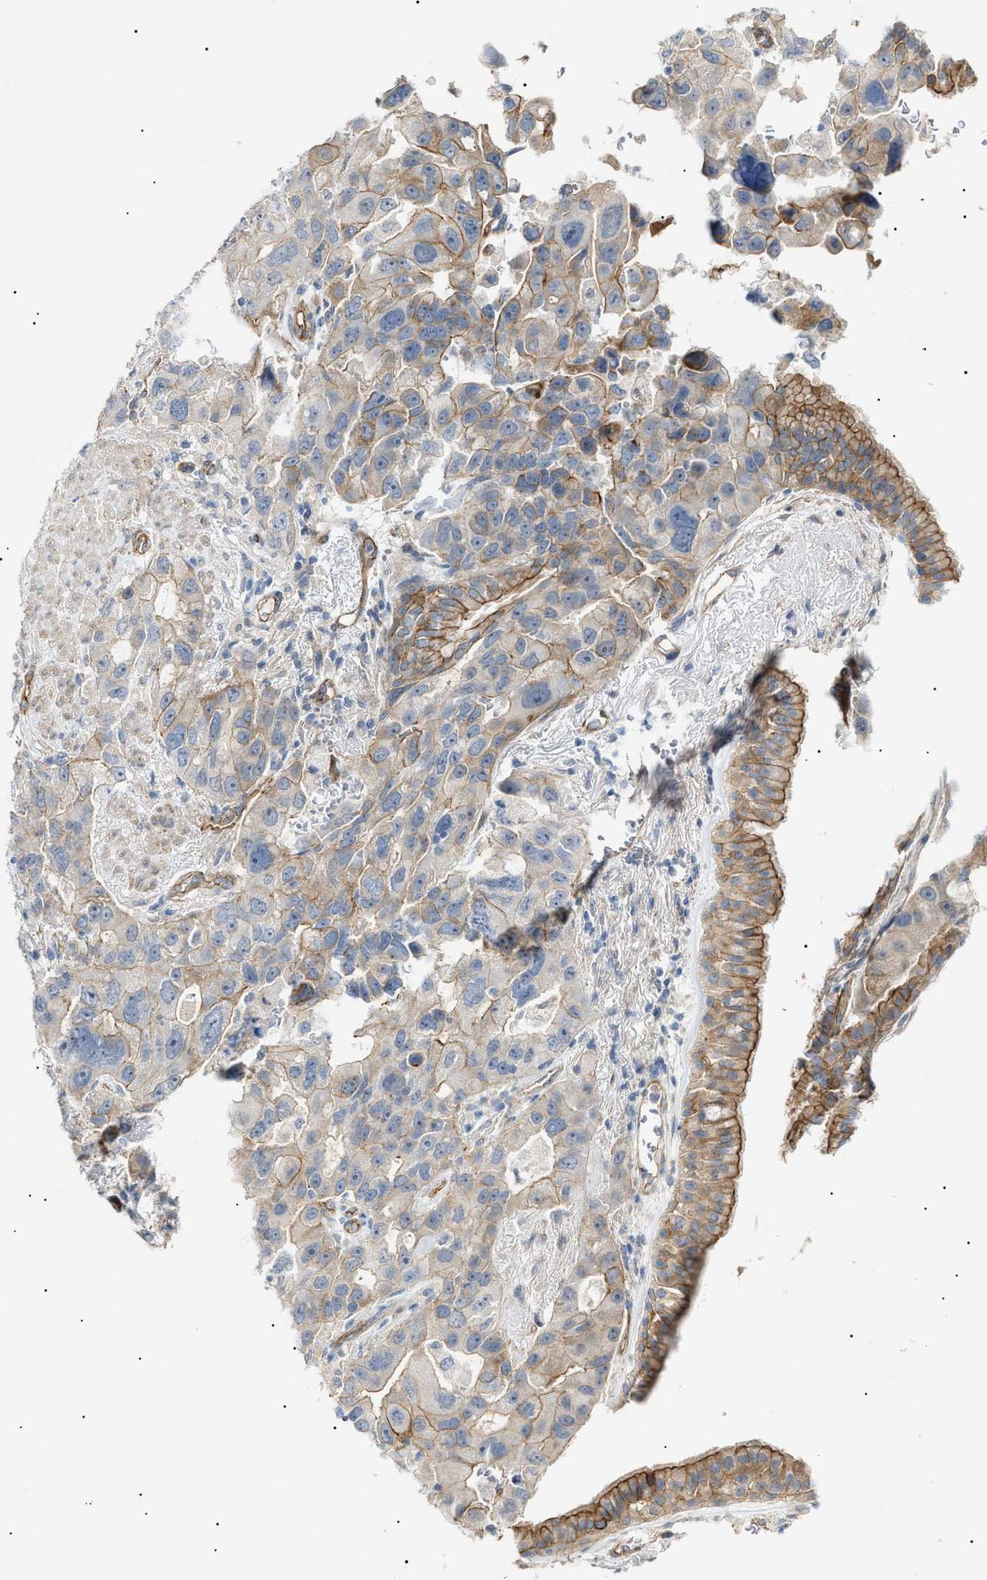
{"staining": {"intensity": "moderate", "quantity": ">75%", "location": "cytoplasmic/membranous"}, "tissue": "bronchus", "cell_type": "Respiratory epithelial cells", "image_type": "normal", "snomed": [{"axis": "morphology", "description": "Normal tissue, NOS"}, {"axis": "morphology", "description": "Adenocarcinoma, NOS"}, {"axis": "morphology", "description": "Adenocarcinoma, metastatic, NOS"}, {"axis": "topography", "description": "Lymph node"}, {"axis": "topography", "description": "Bronchus"}, {"axis": "topography", "description": "Lung"}], "caption": "Bronchus stained for a protein demonstrates moderate cytoplasmic/membranous positivity in respiratory epithelial cells.", "gene": "ZFHX2", "patient": {"sex": "female", "age": 54}}